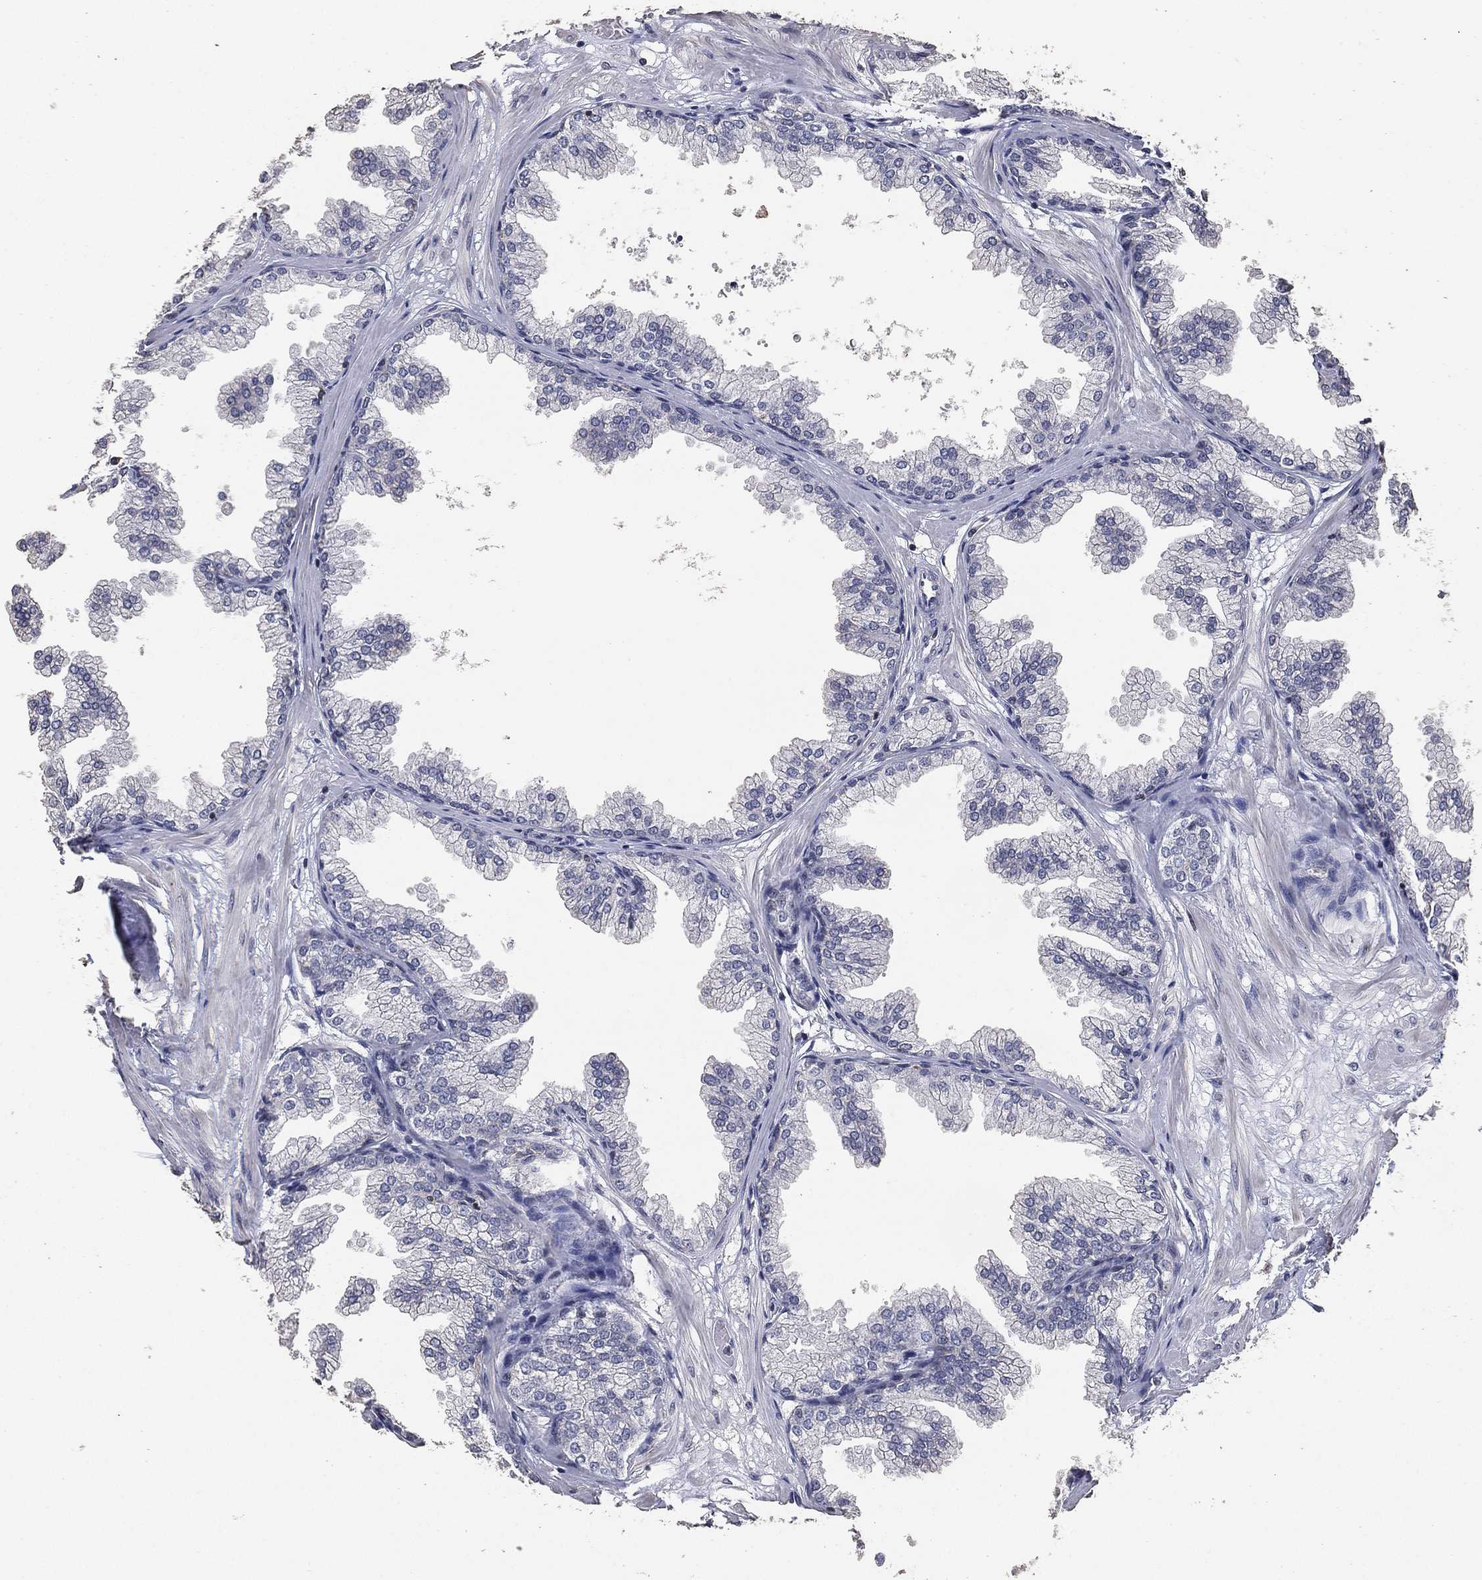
{"staining": {"intensity": "negative", "quantity": "none", "location": "none"}, "tissue": "prostate", "cell_type": "Glandular cells", "image_type": "normal", "snomed": [{"axis": "morphology", "description": "Normal tissue, NOS"}, {"axis": "topography", "description": "Prostate"}], "caption": "High power microscopy micrograph of an immunohistochemistry (IHC) histopathology image of unremarkable prostate, revealing no significant positivity in glandular cells. (Stains: DAB immunohistochemistry with hematoxylin counter stain, Microscopy: brightfield microscopy at high magnification).", "gene": "ADPRHL1", "patient": {"sex": "male", "age": 37}}